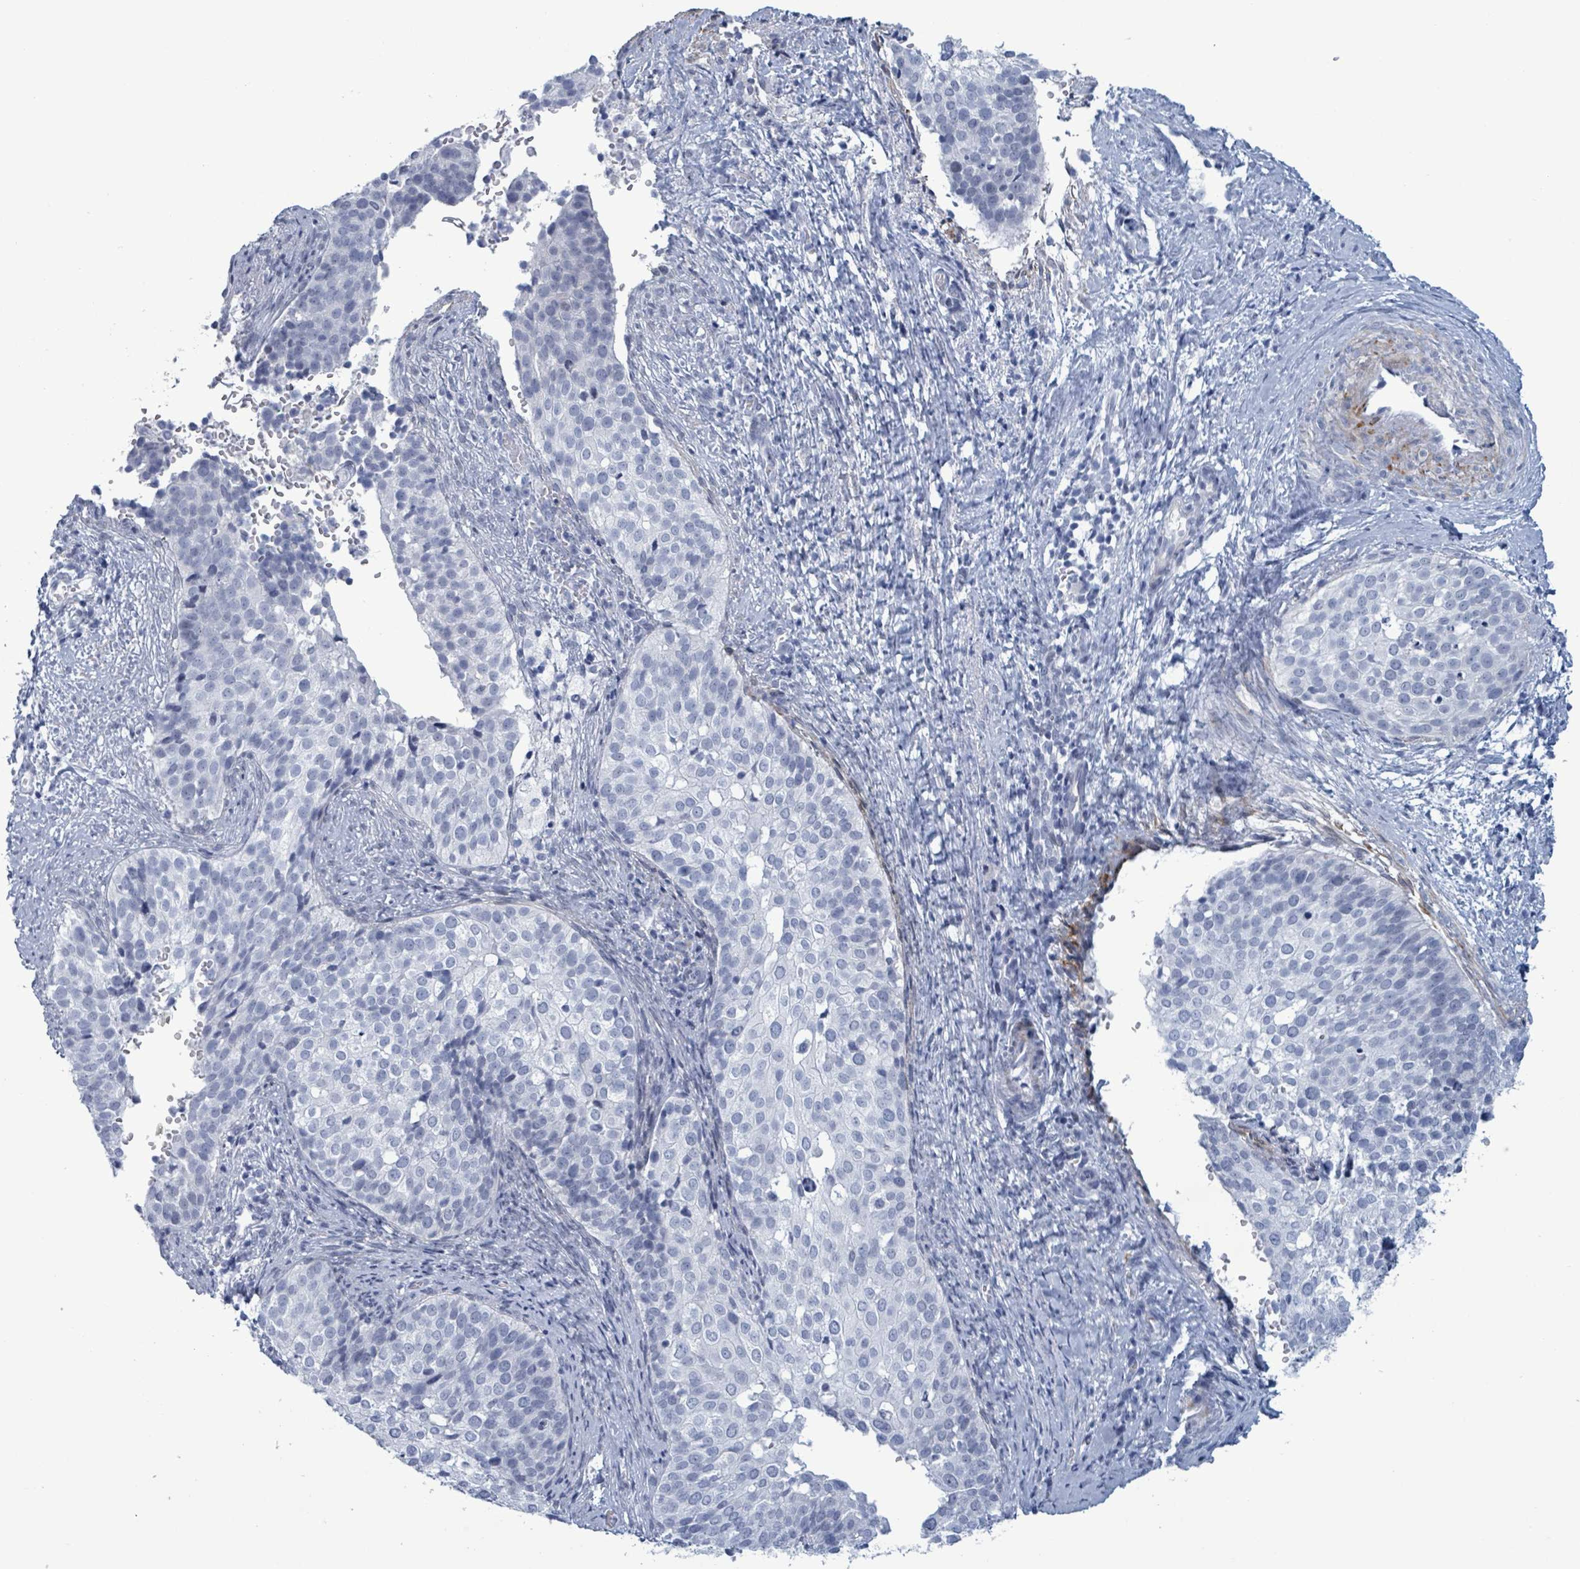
{"staining": {"intensity": "negative", "quantity": "none", "location": "none"}, "tissue": "cervical cancer", "cell_type": "Tumor cells", "image_type": "cancer", "snomed": [{"axis": "morphology", "description": "Squamous cell carcinoma, NOS"}, {"axis": "topography", "description": "Cervix"}], "caption": "Immunohistochemical staining of human cervical squamous cell carcinoma exhibits no significant staining in tumor cells.", "gene": "ZNF771", "patient": {"sex": "female", "age": 44}}